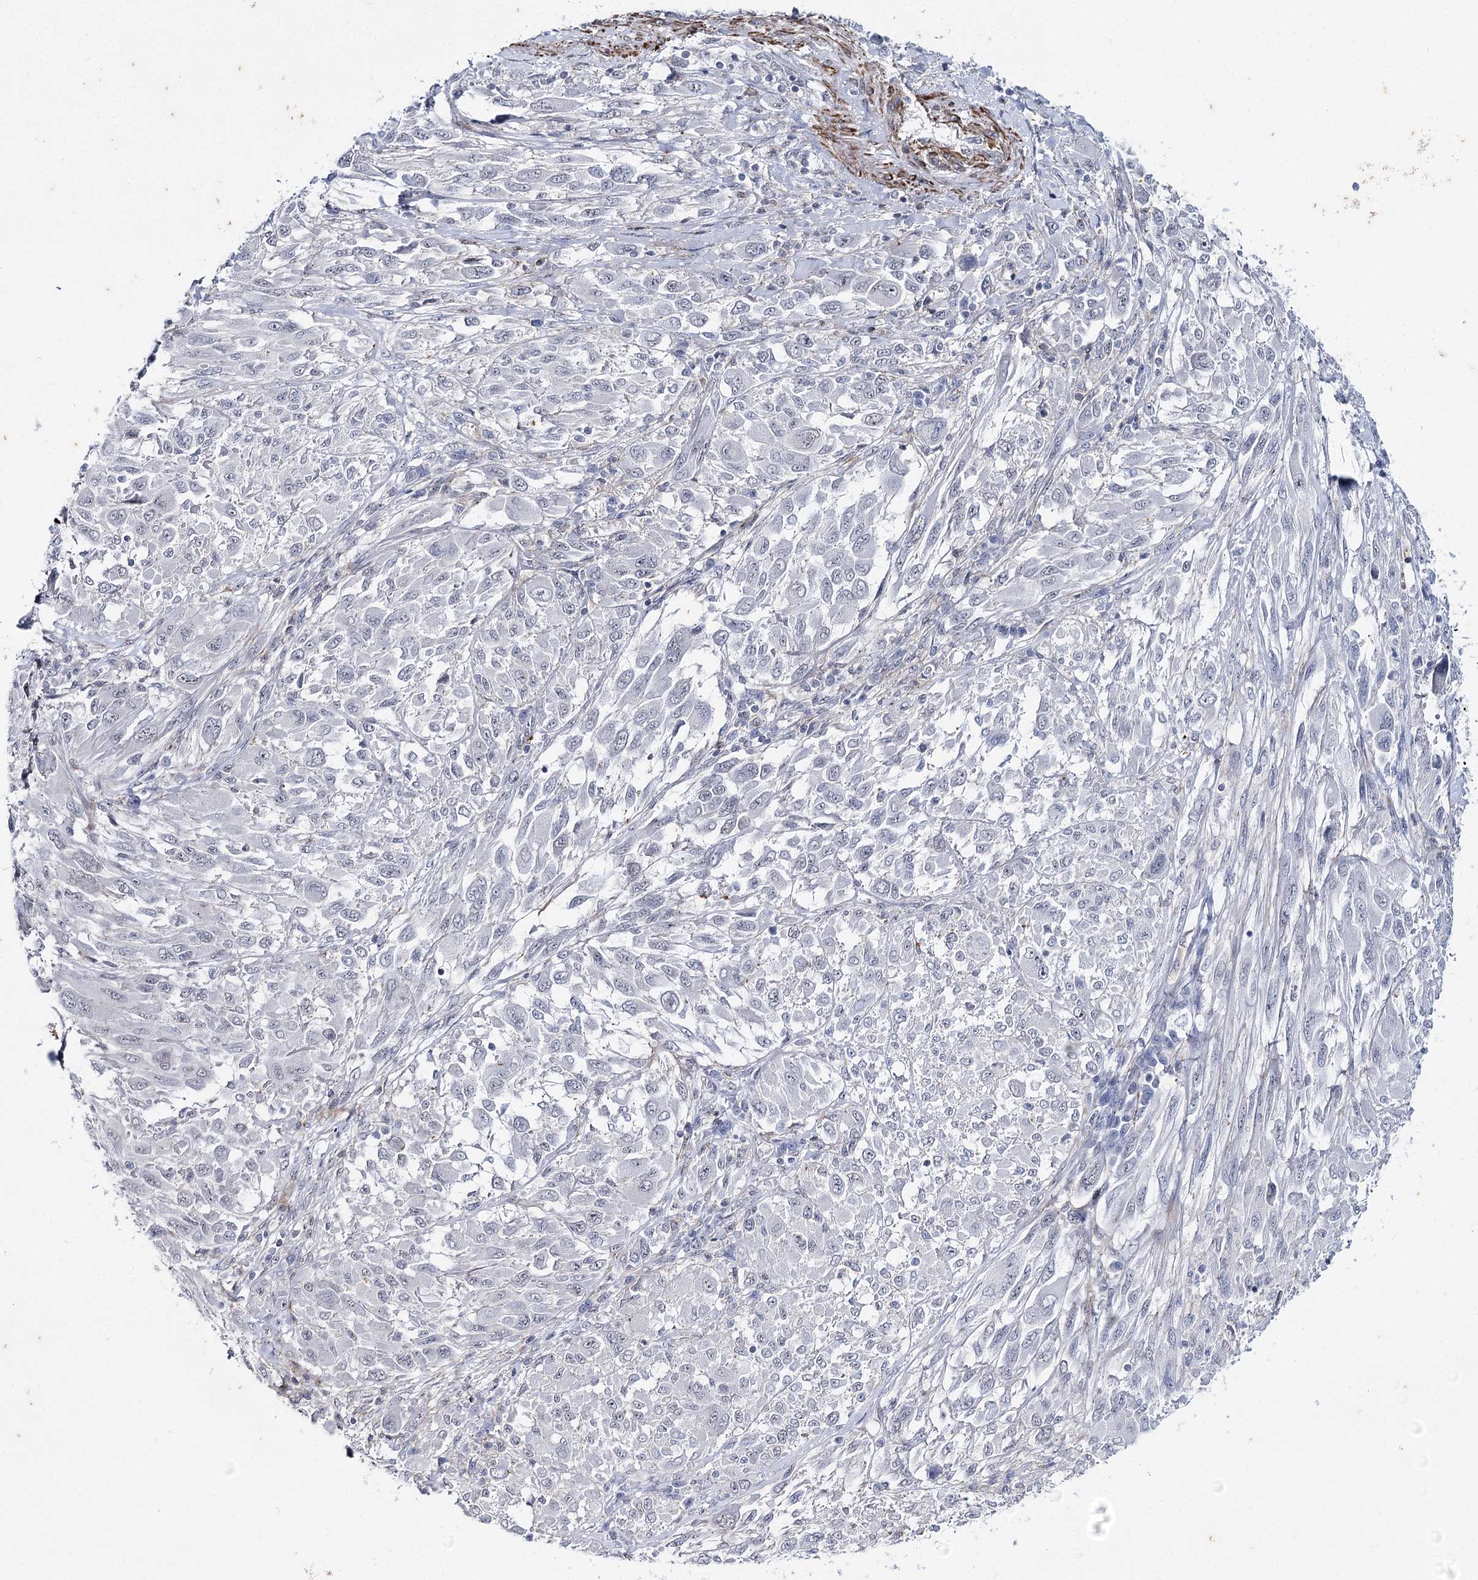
{"staining": {"intensity": "negative", "quantity": "none", "location": "none"}, "tissue": "melanoma", "cell_type": "Tumor cells", "image_type": "cancer", "snomed": [{"axis": "morphology", "description": "Malignant melanoma, NOS"}, {"axis": "topography", "description": "Skin"}], "caption": "DAB (3,3'-diaminobenzidine) immunohistochemical staining of melanoma shows no significant expression in tumor cells.", "gene": "AGXT2", "patient": {"sex": "female", "age": 91}}